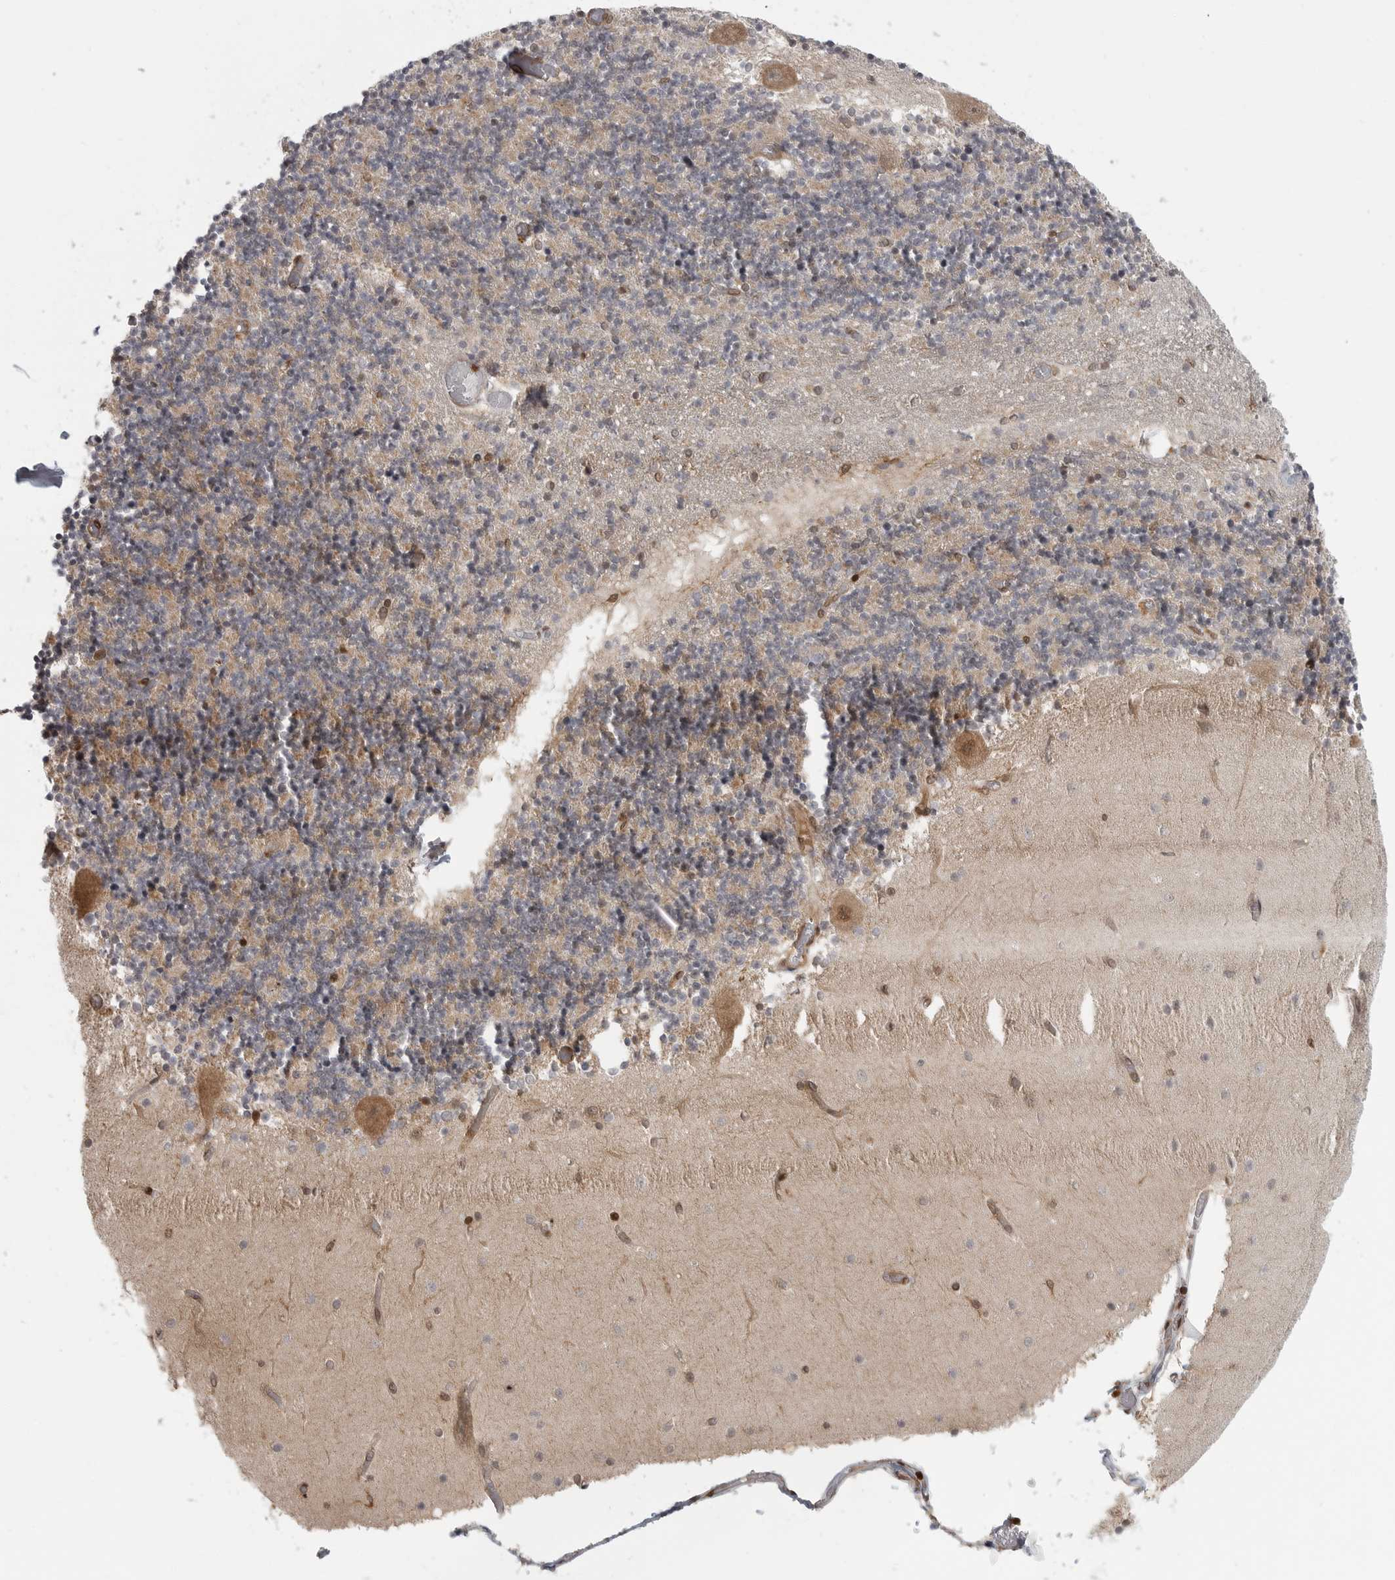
{"staining": {"intensity": "weak", "quantity": "25%-75%", "location": "cytoplasmic/membranous"}, "tissue": "cerebellum", "cell_type": "Cells in granular layer", "image_type": "normal", "snomed": [{"axis": "morphology", "description": "Normal tissue, NOS"}, {"axis": "topography", "description": "Cerebellum"}], "caption": "Cerebellum stained with DAB immunohistochemistry displays low levels of weak cytoplasmic/membranous staining in about 25%-75% of cells in granular layer.", "gene": "SZRD1", "patient": {"sex": "female", "age": 28}}